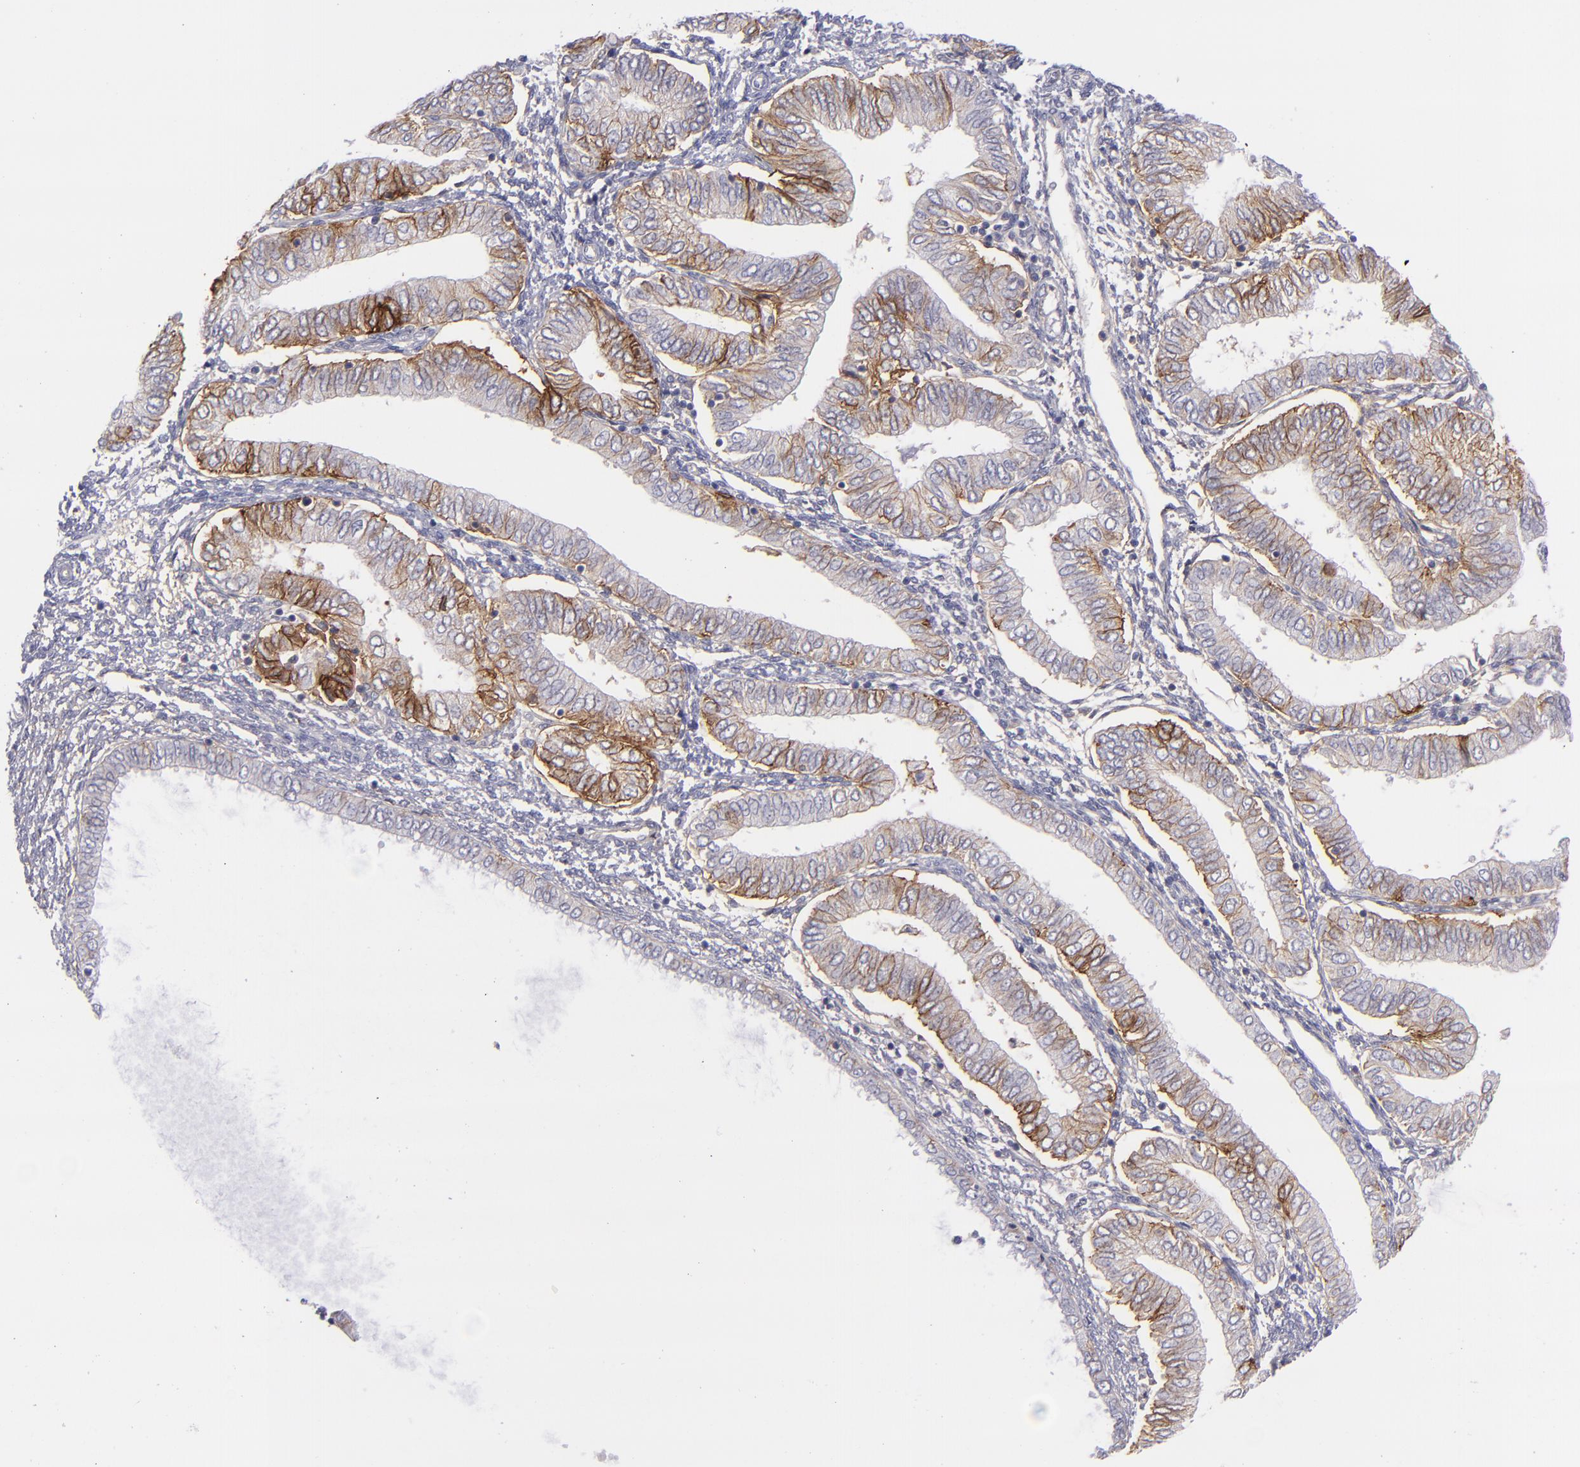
{"staining": {"intensity": "strong", "quantity": "<25%", "location": "cytoplasmic/membranous"}, "tissue": "endometrial cancer", "cell_type": "Tumor cells", "image_type": "cancer", "snomed": [{"axis": "morphology", "description": "Adenocarcinoma, NOS"}, {"axis": "topography", "description": "Endometrium"}], "caption": "Protein expression analysis of human endometrial adenocarcinoma reveals strong cytoplasmic/membranous staining in about <25% of tumor cells.", "gene": "BSG", "patient": {"sex": "female", "age": 51}}